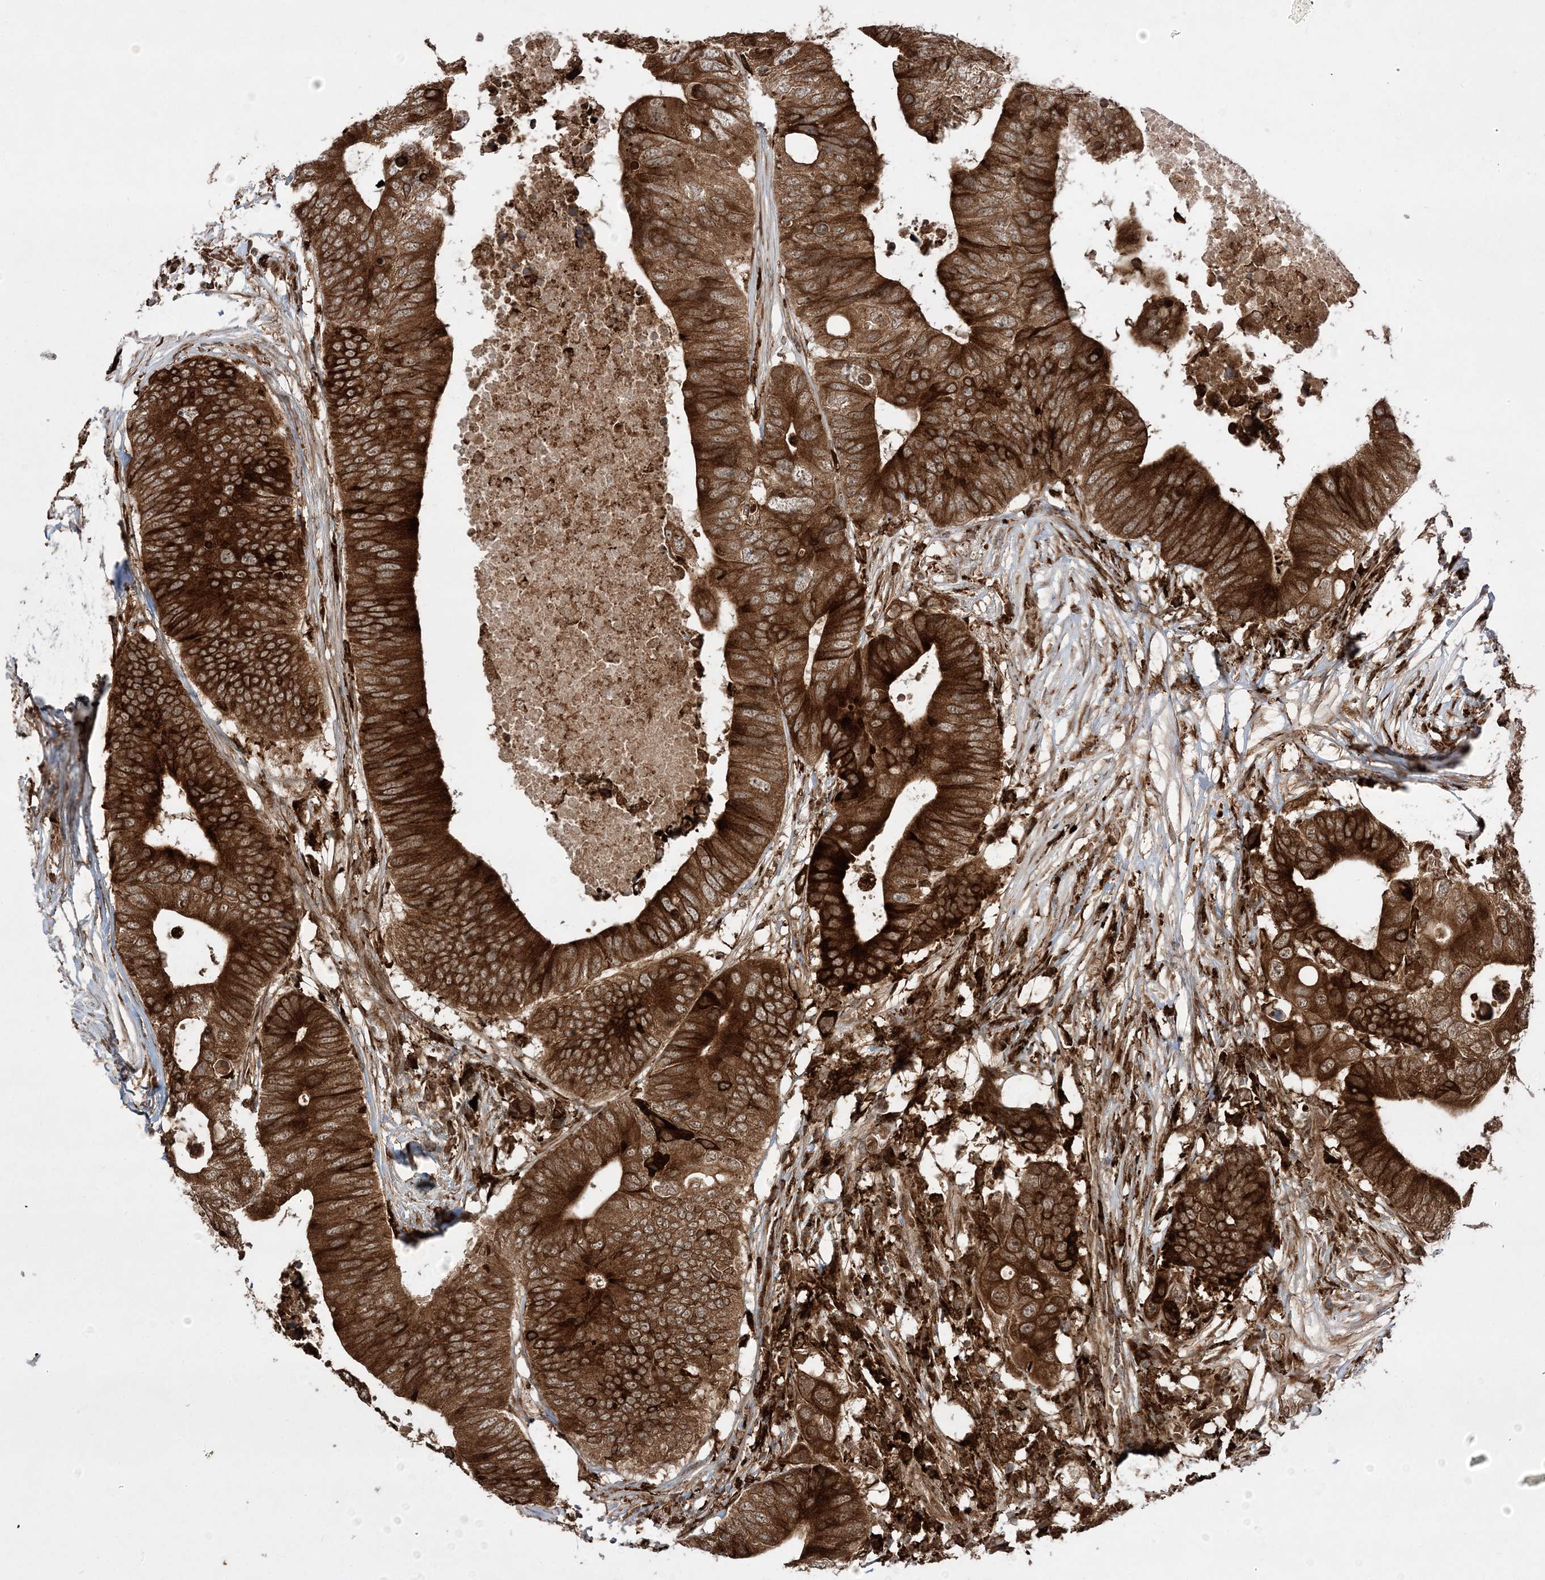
{"staining": {"intensity": "strong", "quantity": ">75%", "location": "cytoplasmic/membranous,nuclear"}, "tissue": "colorectal cancer", "cell_type": "Tumor cells", "image_type": "cancer", "snomed": [{"axis": "morphology", "description": "Adenocarcinoma, NOS"}, {"axis": "topography", "description": "Colon"}], "caption": "Colorectal cancer (adenocarcinoma) stained with a protein marker displays strong staining in tumor cells.", "gene": "EPC2", "patient": {"sex": "male", "age": 71}}